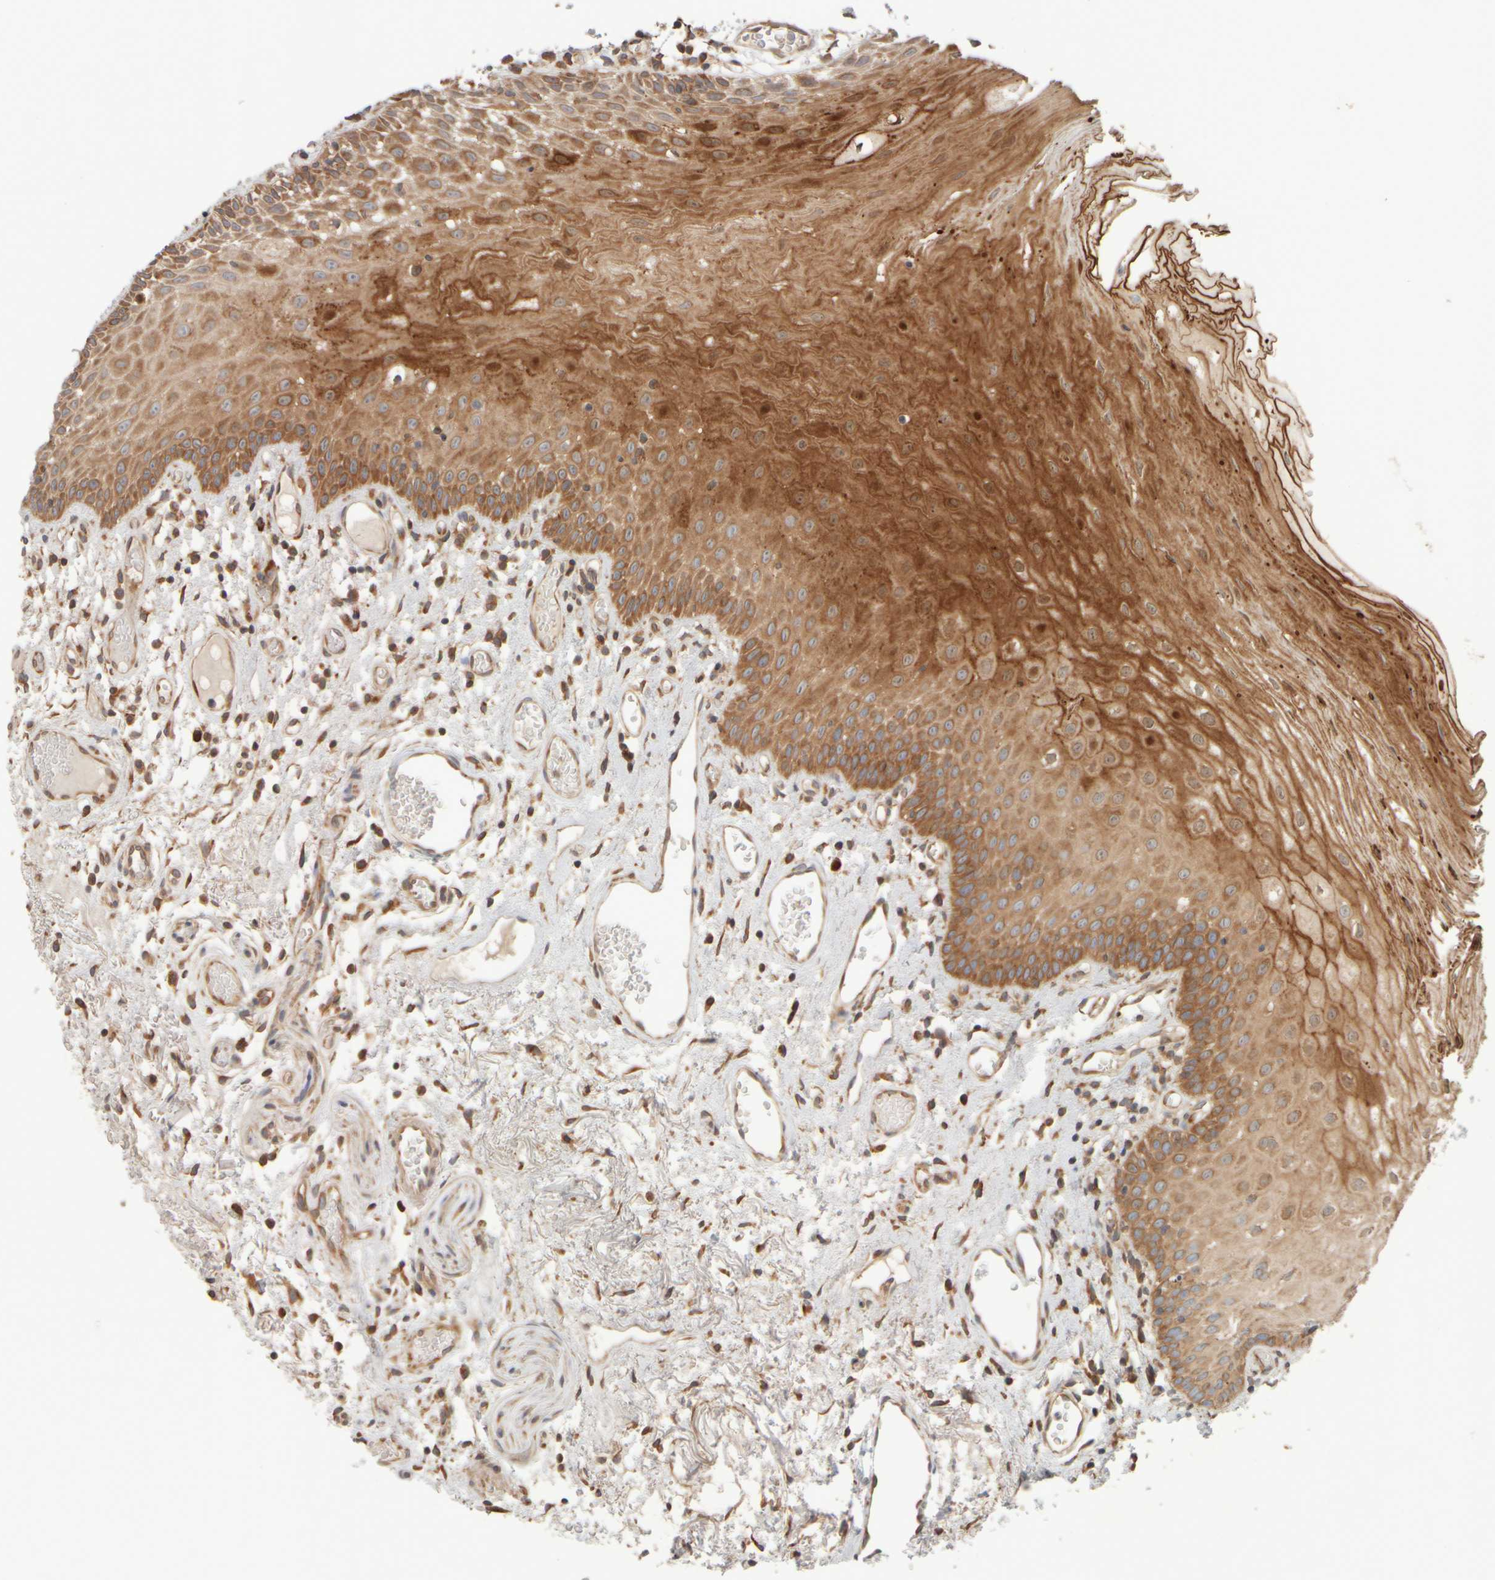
{"staining": {"intensity": "strong", "quantity": ">75%", "location": "cytoplasmic/membranous"}, "tissue": "oral mucosa", "cell_type": "Squamous epithelial cells", "image_type": "normal", "snomed": [{"axis": "morphology", "description": "Normal tissue, NOS"}, {"axis": "topography", "description": "Oral tissue"}], "caption": "Squamous epithelial cells exhibit high levels of strong cytoplasmic/membranous staining in about >75% of cells in benign oral mucosa. Immunohistochemistry (ihc) stains the protein of interest in brown and the nuclei are stained blue.", "gene": "EIF2B3", "patient": {"sex": "male", "age": 52}}